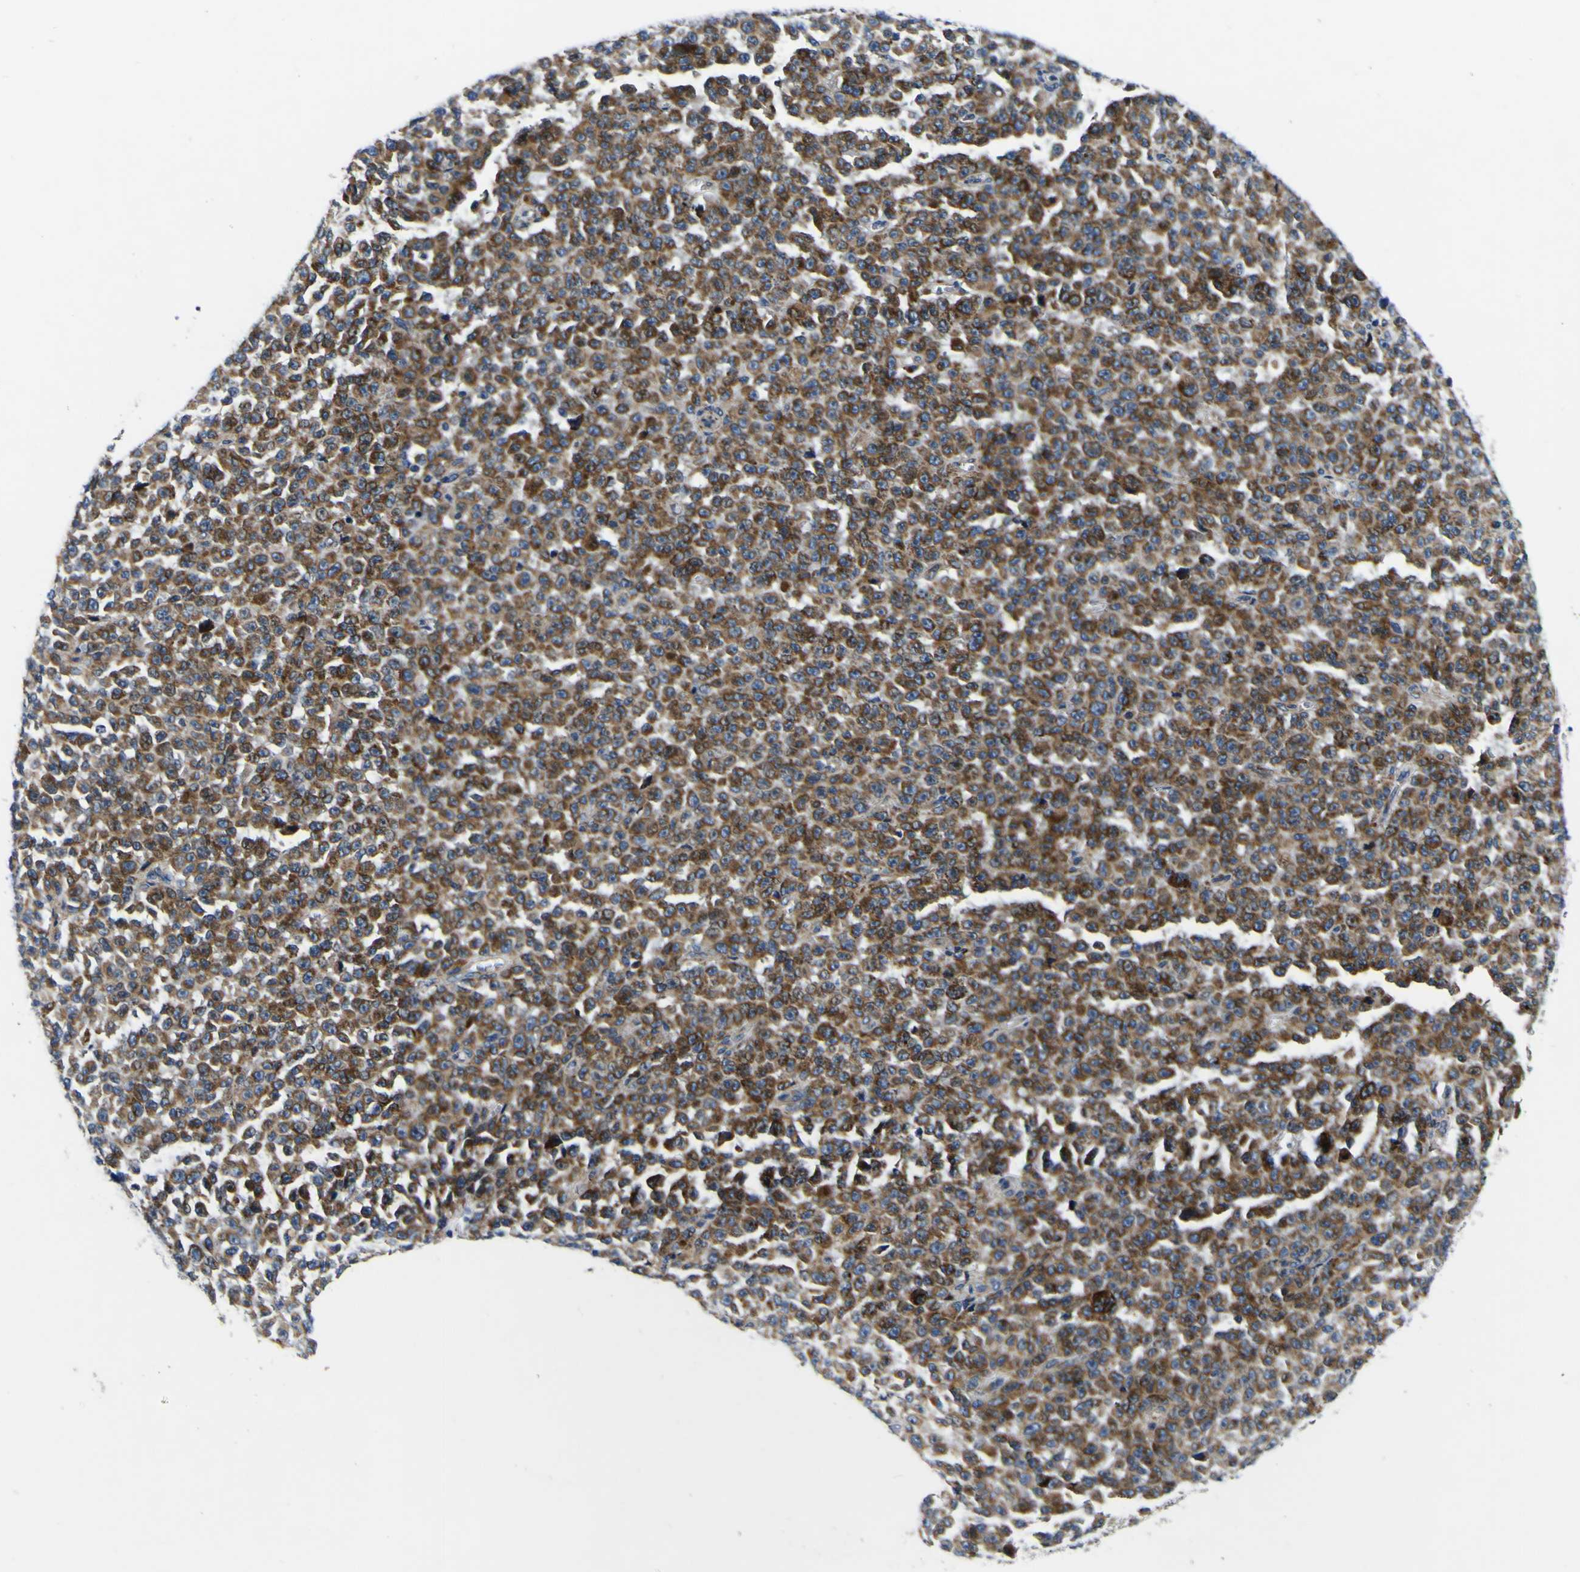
{"staining": {"intensity": "moderate", "quantity": ">75%", "location": "cytoplasmic/membranous"}, "tissue": "melanoma", "cell_type": "Tumor cells", "image_type": "cancer", "snomed": [{"axis": "morphology", "description": "Malignant melanoma, NOS"}, {"axis": "topography", "description": "Skin"}], "caption": "Protein expression analysis of malignant melanoma exhibits moderate cytoplasmic/membranous staining in about >75% of tumor cells. The staining is performed using DAB (3,3'-diaminobenzidine) brown chromogen to label protein expression. The nuclei are counter-stained blue using hematoxylin.", "gene": "AGAP3", "patient": {"sex": "female", "age": 82}}